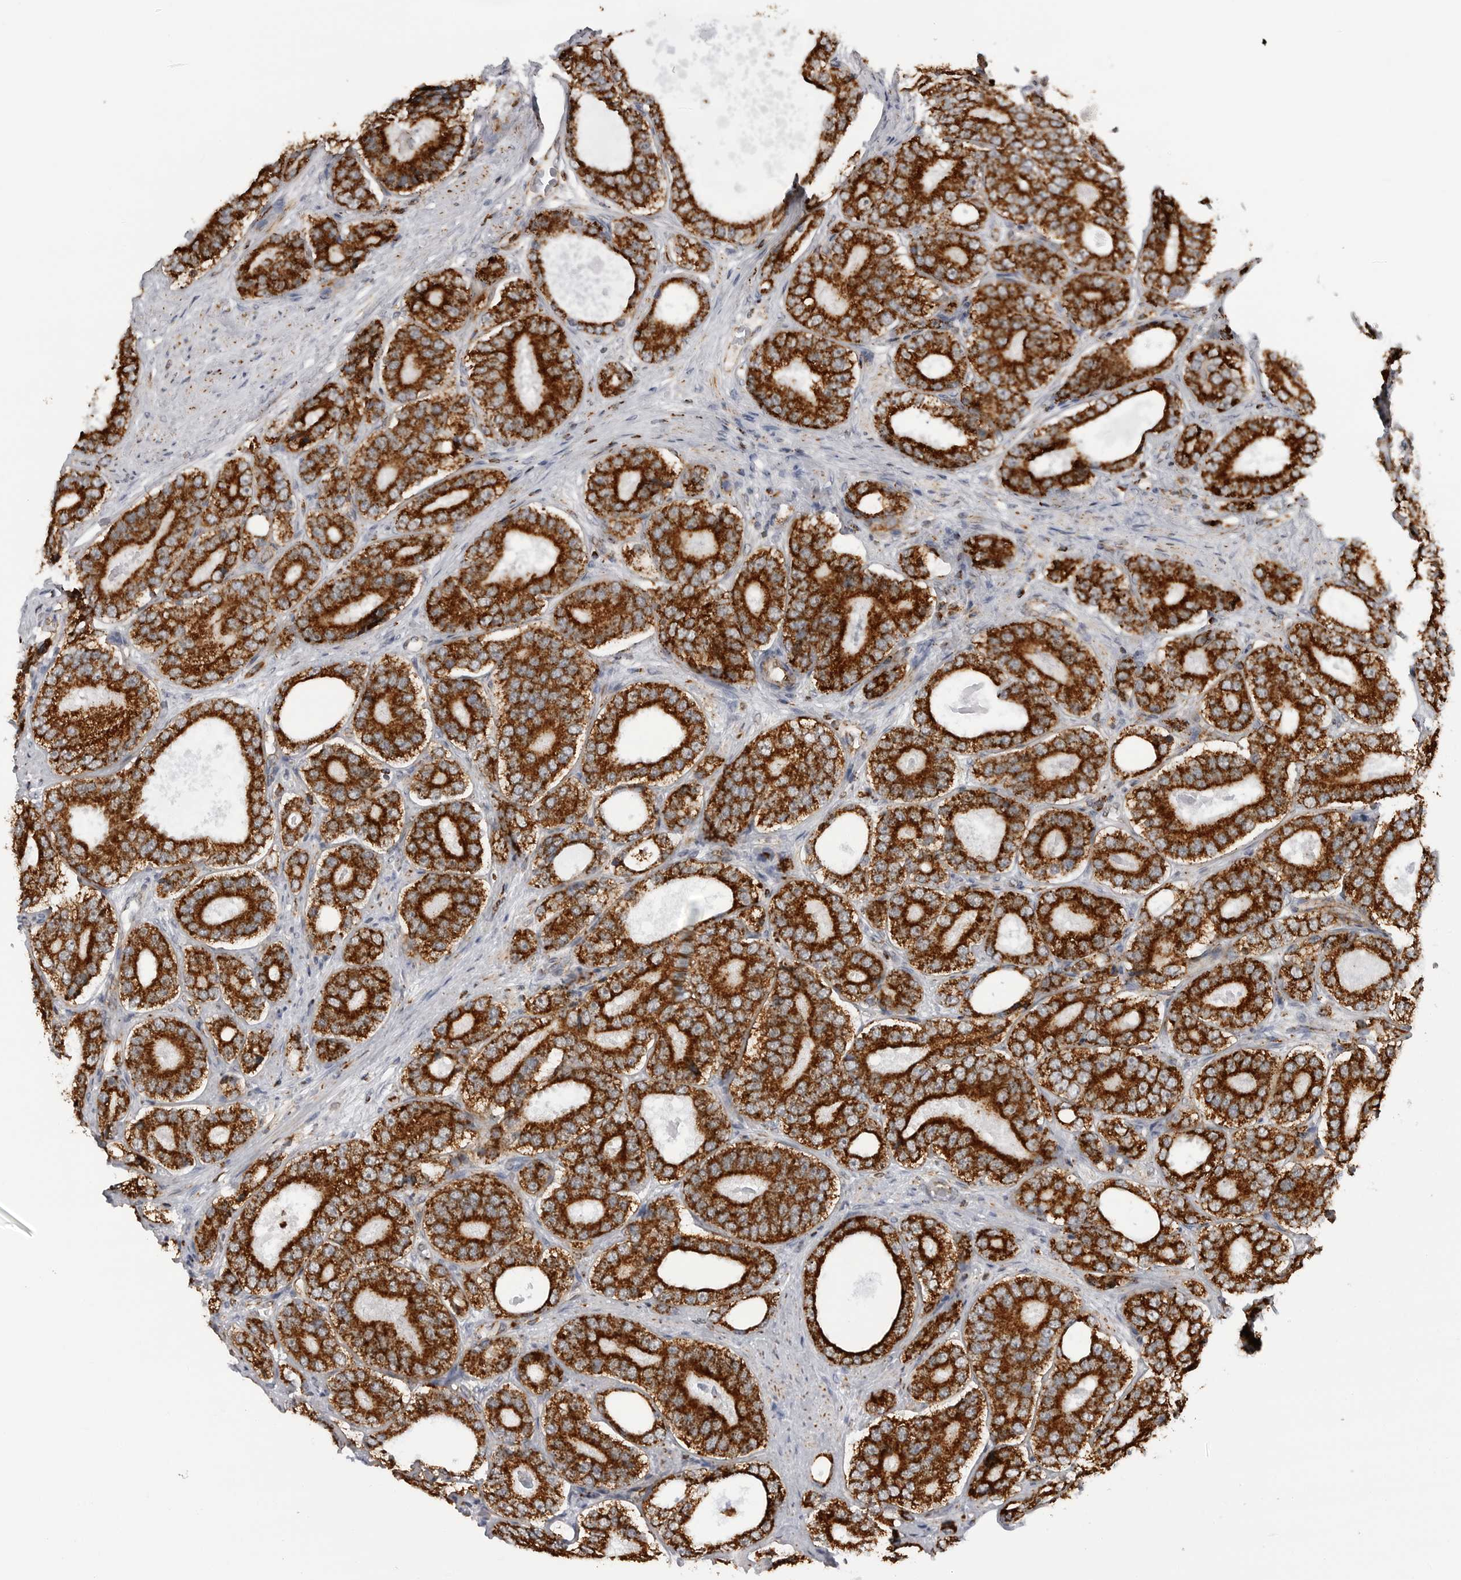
{"staining": {"intensity": "strong", "quantity": ">75%", "location": "cytoplasmic/membranous"}, "tissue": "prostate cancer", "cell_type": "Tumor cells", "image_type": "cancer", "snomed": [{"axis": "morphology", "description": "Adenocarcinoma, High grade"}, {"axis": "topography", "description": "Prostate"}], "caption": "Human prostate cancer stained with a brown dye exhibits strong cytoplasmic/membranous positive expression in about >75% of tumor cells.", "gene": "COX5A", "patient": {"sex": "male", "age": 56}}